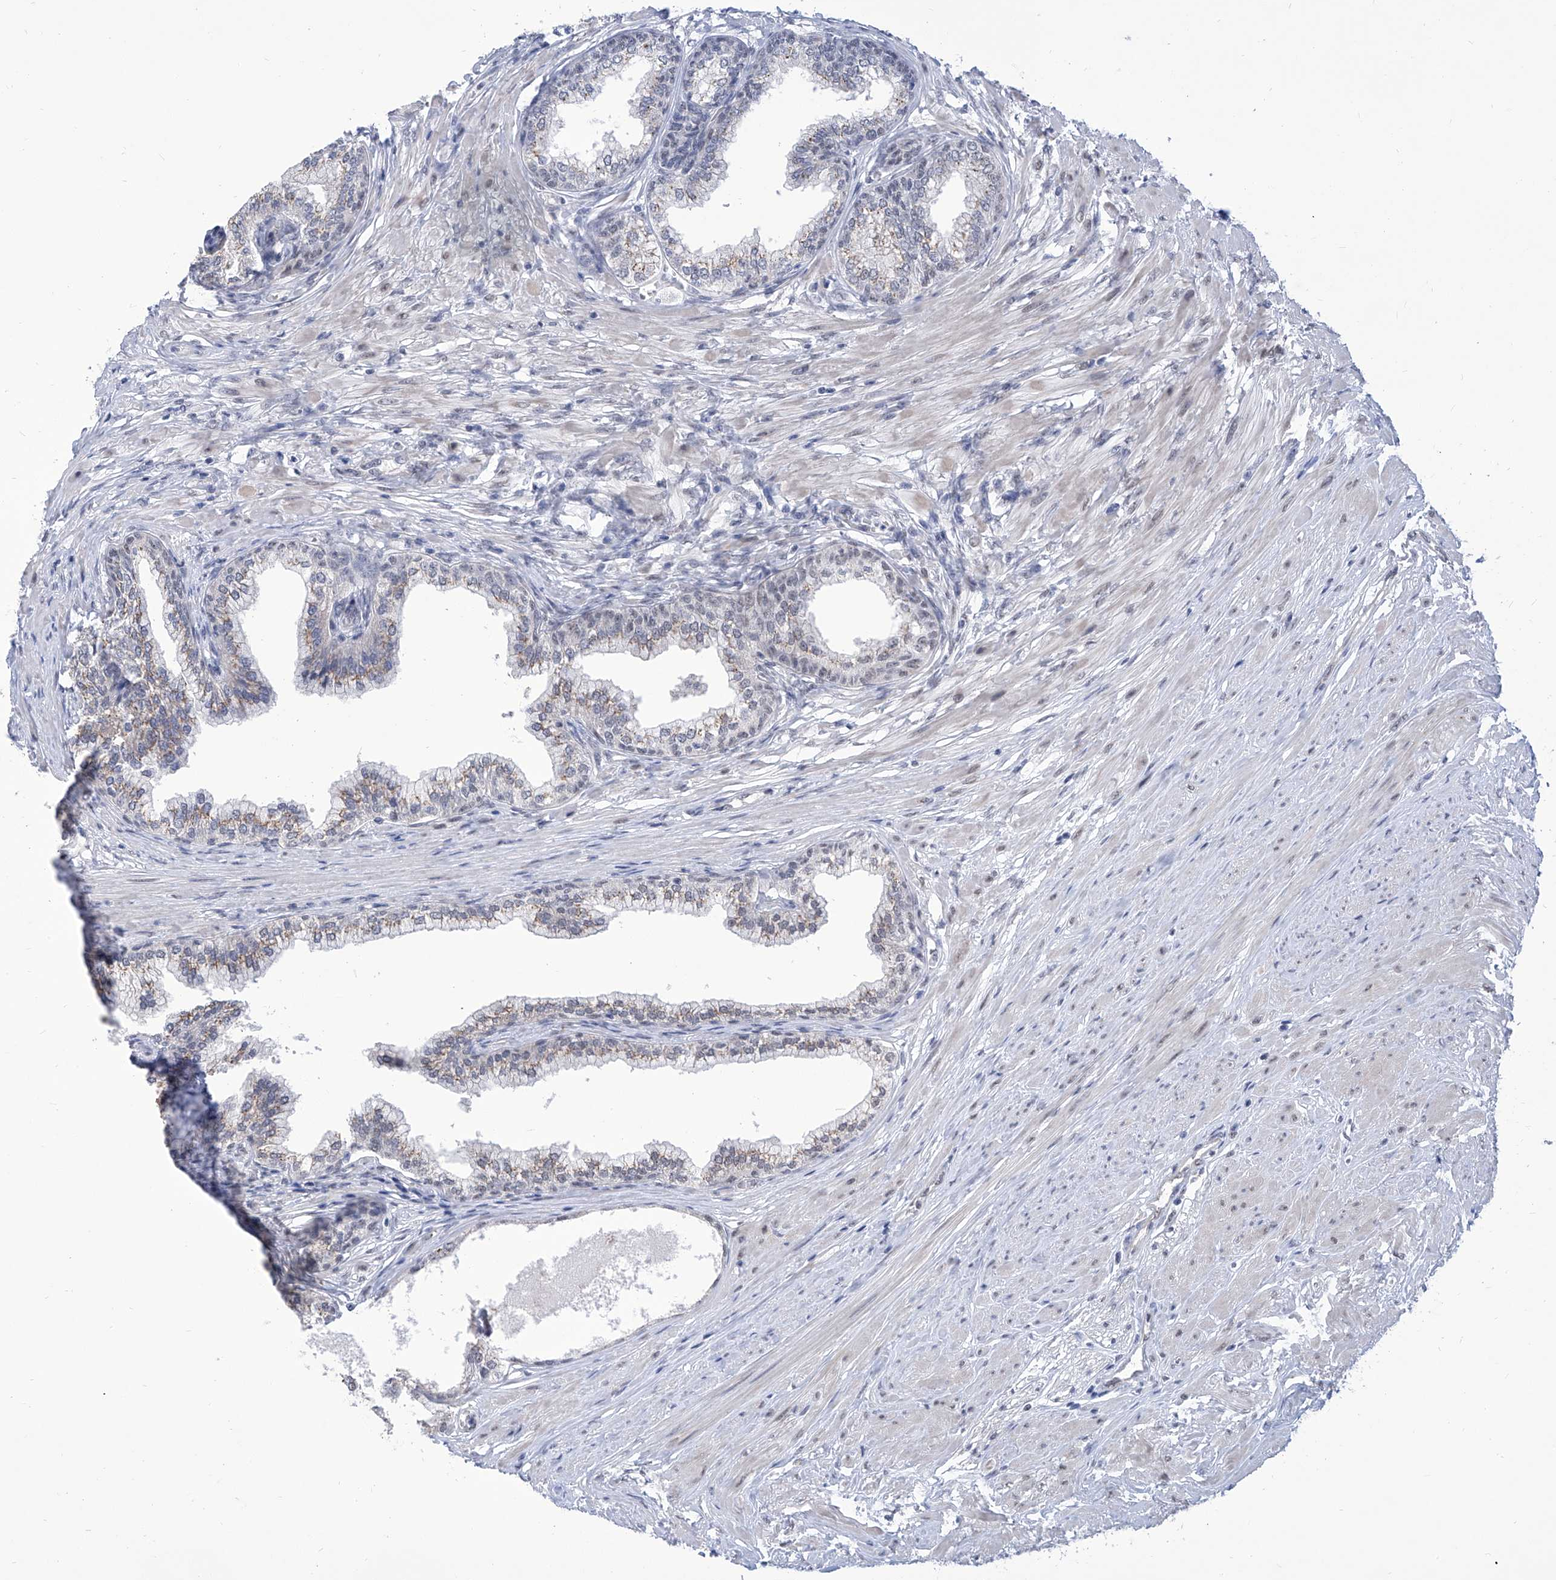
{"staining": {"intensity": "weak", "quantity": "25%-75%", "location": "cytoplasmic/membranous,nuclear"}, "tissue": "prostate", "cell_type": "Glandular cells", "image_type": "normal", "snomed": [{"axis": "morphology", "description": "Normal tissue, NOS"}, {"axis": "morphology", "description": "Urothelial carcinoma, Low grade"}, {"axis": "topography", "description": "Urinary bladder"}, {"axis": "topography", "description": "Prostate"}], "caption": "Brown immunohistochemical staining in normal human prostate demonstrates weak cytoplasmic/membranous,nuclear expression in approximately 25%-75% of glandular cells.", "gene": "SART1", "patient": {"sex": "male", "age": 60}}